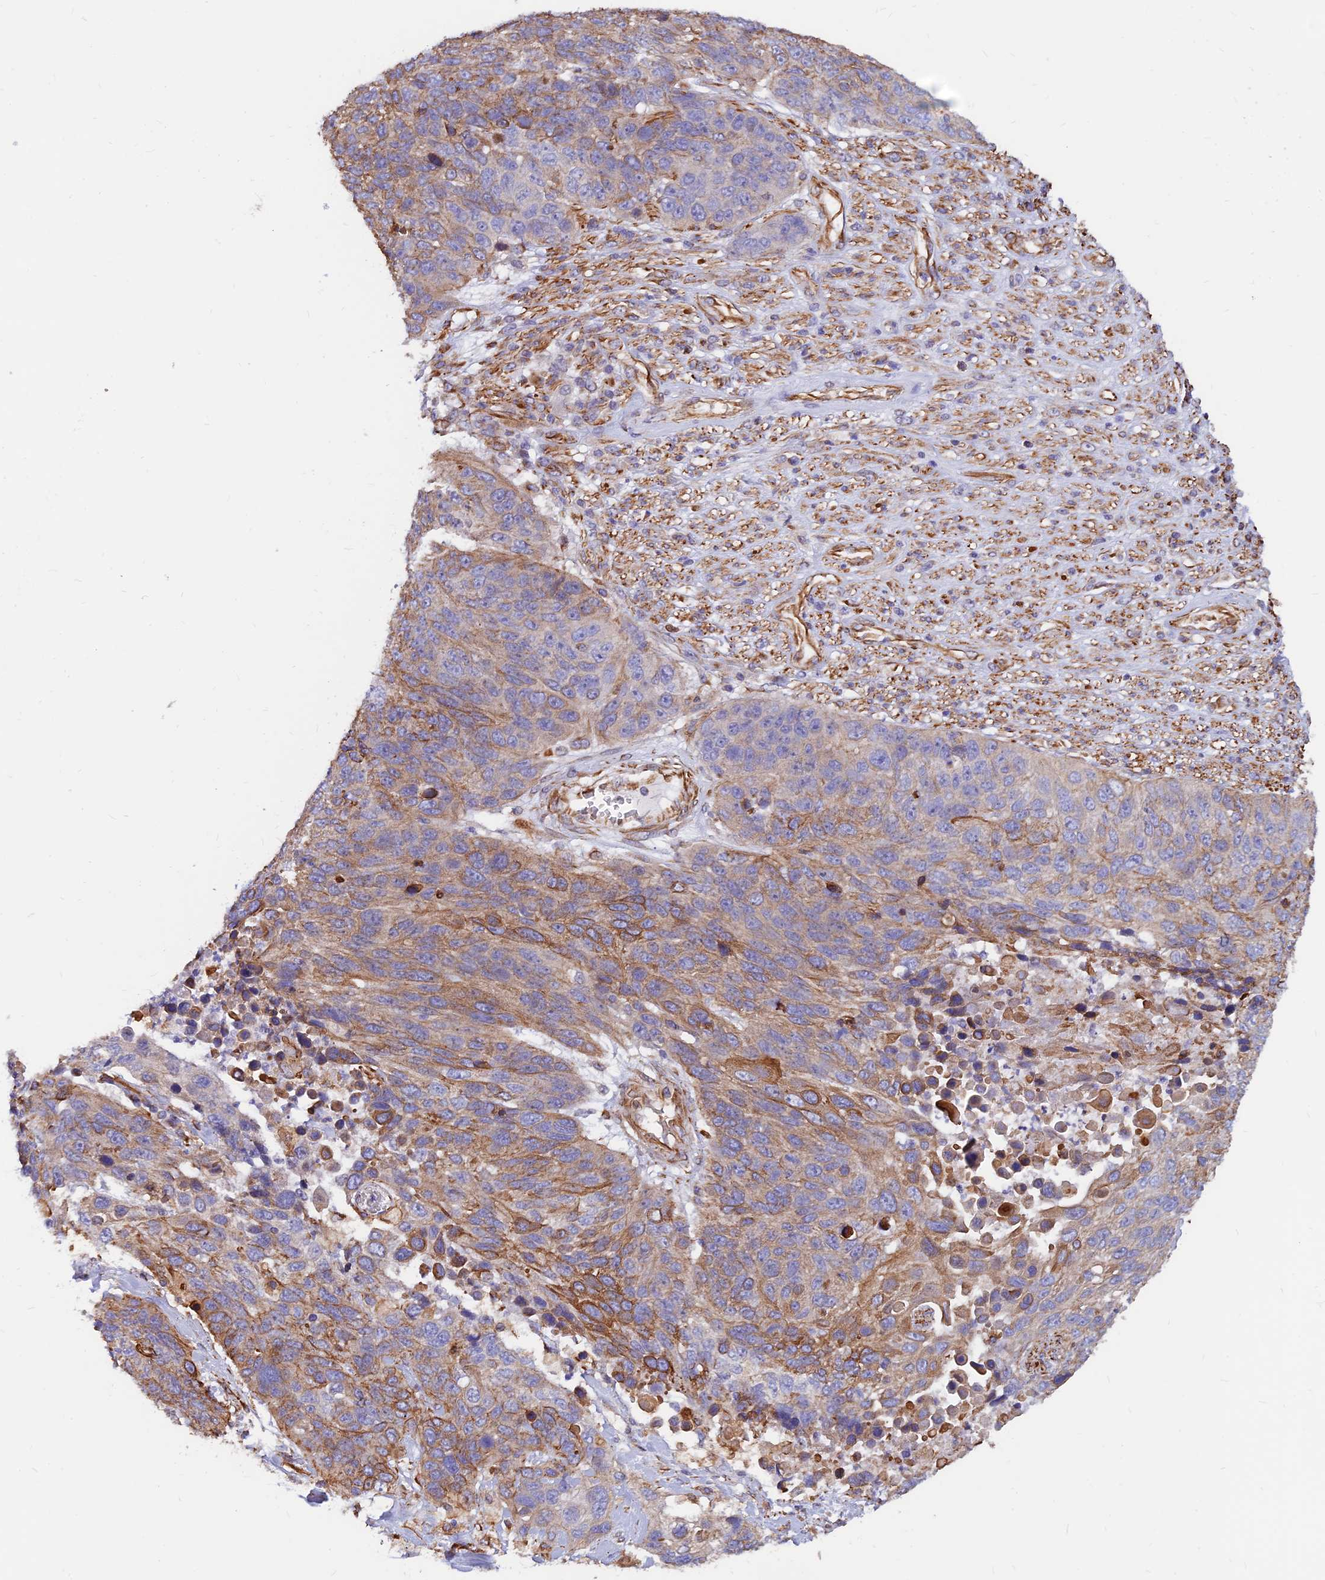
{"staining": {"intensity": "moderate", "quantity": "25%-75%", "location": "cytoplasmic/membranous"}, "tissue": "lung cancer", "cell_type": "Tumor cells", "image_type": "cancer", "snomed": [{"axis": "morphology", "description": "Normal tissue, NOS"}, {"axis": "morphology", "description": "Squamous cell carcinoma, NOS"}, {"axis": "topography", "description": "Lymph node"}, {"axis": "topography", "description": "Lung"}], "caption": "A high-resolution photomicrograph shows immunohistochemistry (IHC) staining of lung squamous cell carcinoma, which displays moderate cytoplasmic/membranous positivity in about 25%-75% of tumor cells. (IHC, brightfield microscopy, high magnification).", "gene": "CDK18", "patient": {"sex": "male", "age": 66}}